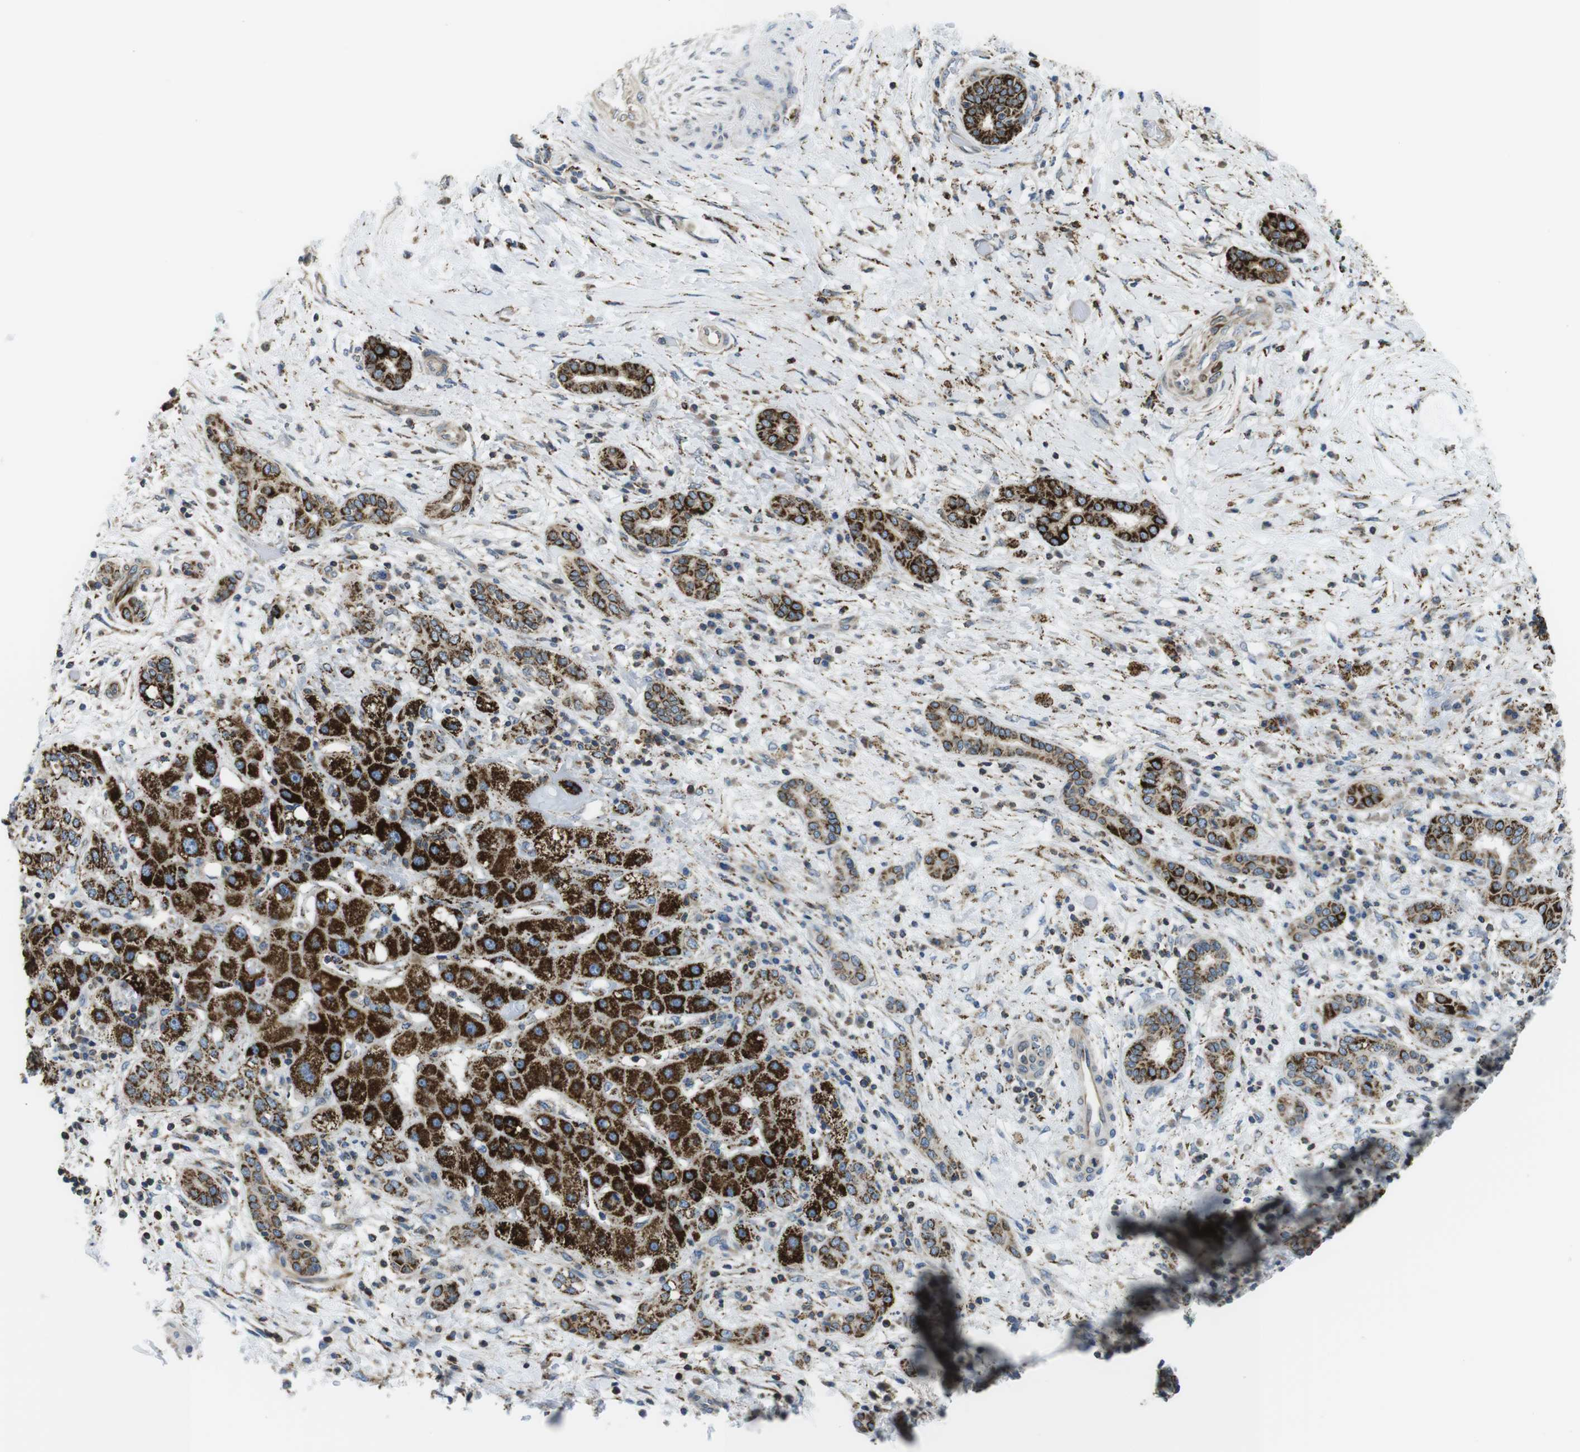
{"staining": {"intensity": "moderate", "quantity": ">75%", "location": "cytoplasmic/membranous"}, "tissue": "liver cancer", "cell_type": "Tumor cells", "image_type": "cancer", "snomed": [{"axis": "morphology", "description": "Cholangiocarcinoma"}, {"axis": "topography", "description": "Liver"}], "caption": "Immunohistochemistry staining of cholangiocarcinoma (liver), which exhibits medium levels of moderate cytoplasmic/membranous staining in approximately >75% of tumor cells indicating moderate cytoplasmic/membranous protein expression. The staining was performed using DAB (brown) for protein detection and nuclei were counterstained in hematoxylin (blue).", "gene": "KCNE3", "patient": {"sex": "female", "age": 73}}